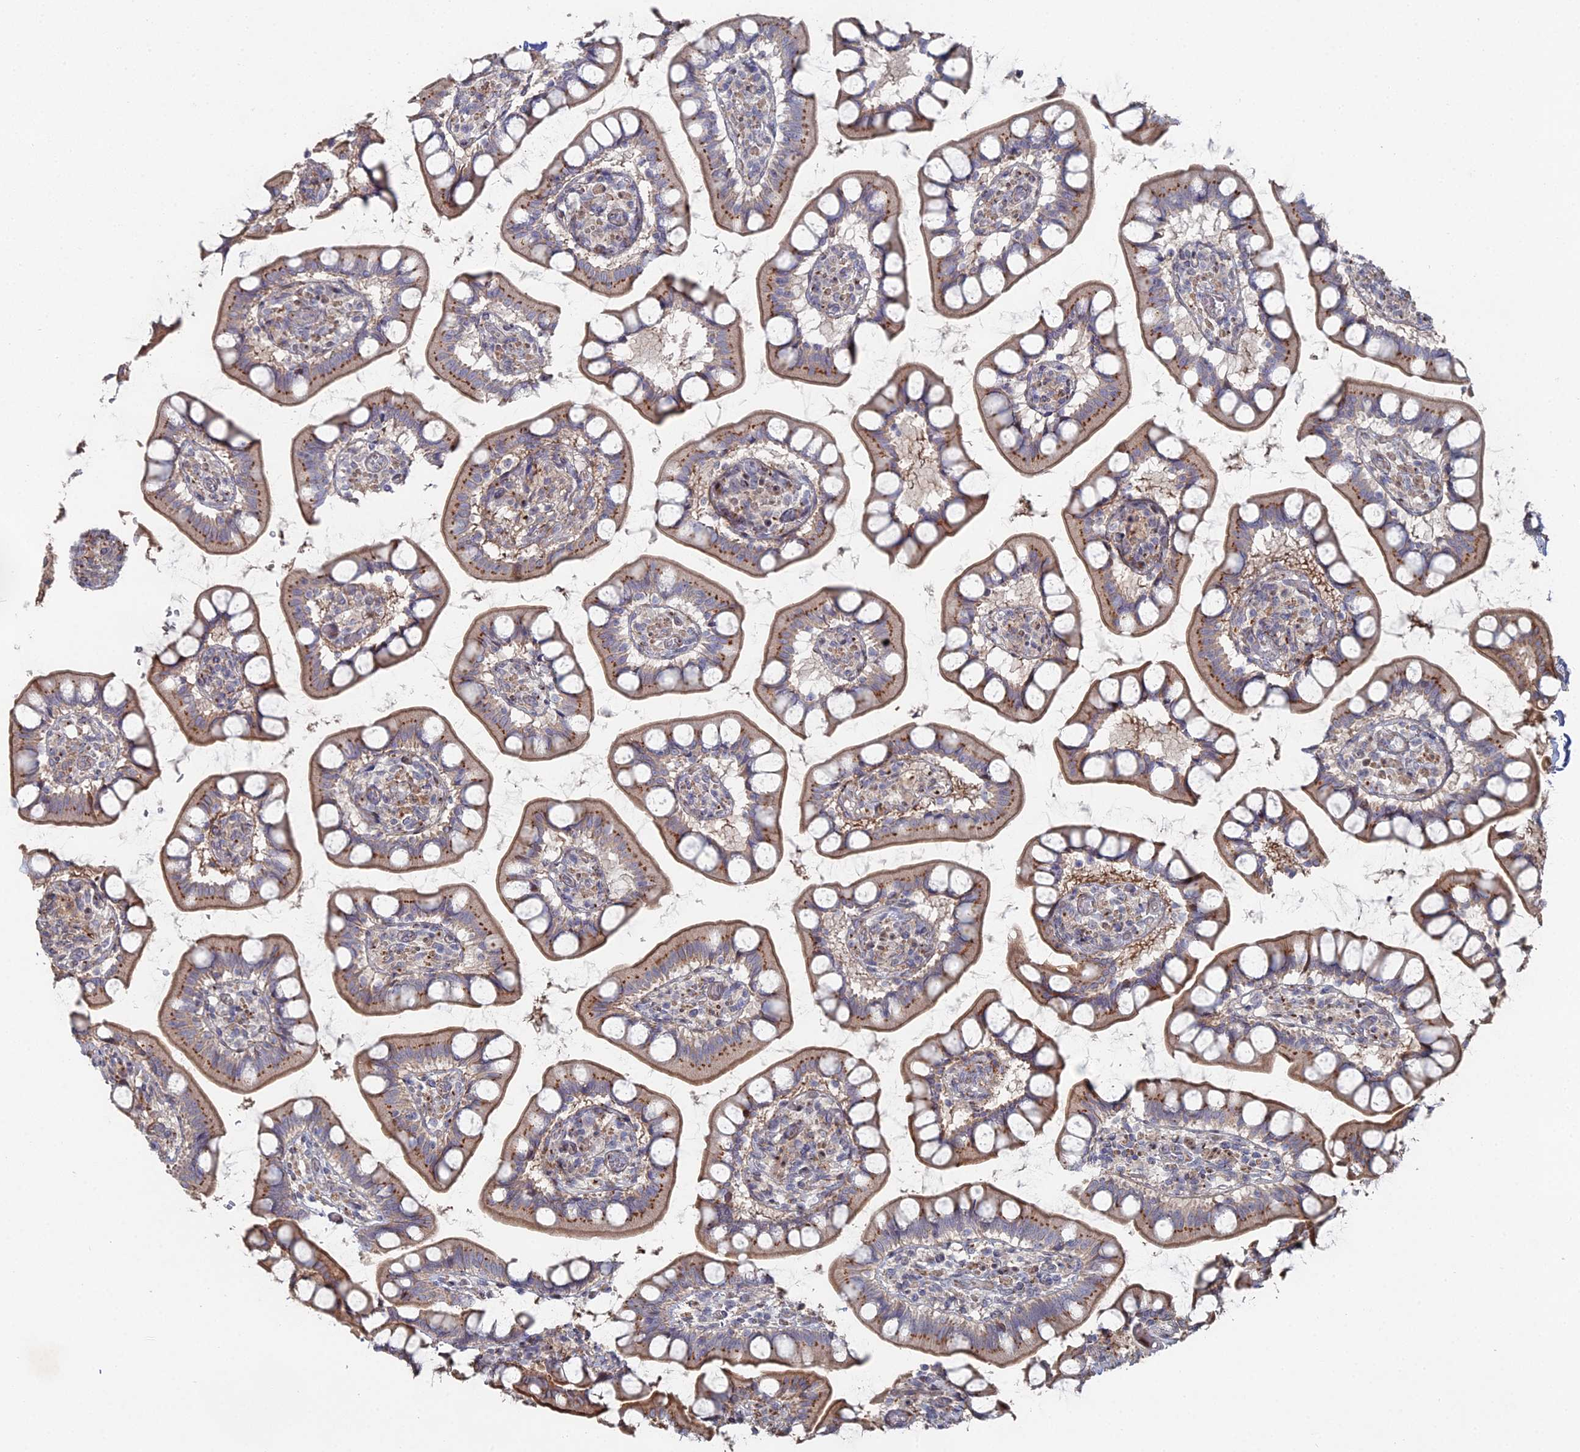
{"staining": {"intensity": "moderate", "quantity": ">75%", "location": "cytoplasmic/membranous"}, "tissue": "small intestine", "cell_type": "Glandular cells", "image_type": "normal", "snomed": [{"axis": "morphology", "description": "Normal tissue, NOS"}, {"axis": "topography", "description": "Small intestine"}], "caption": "The micrograph displays staining of normal small intestine, revealing moderate cytoplasmic/membranous protein expression (brown color) within glandular cells.", "gene": "SGMS1", "patient": {"sex": "male", "age": 52}}